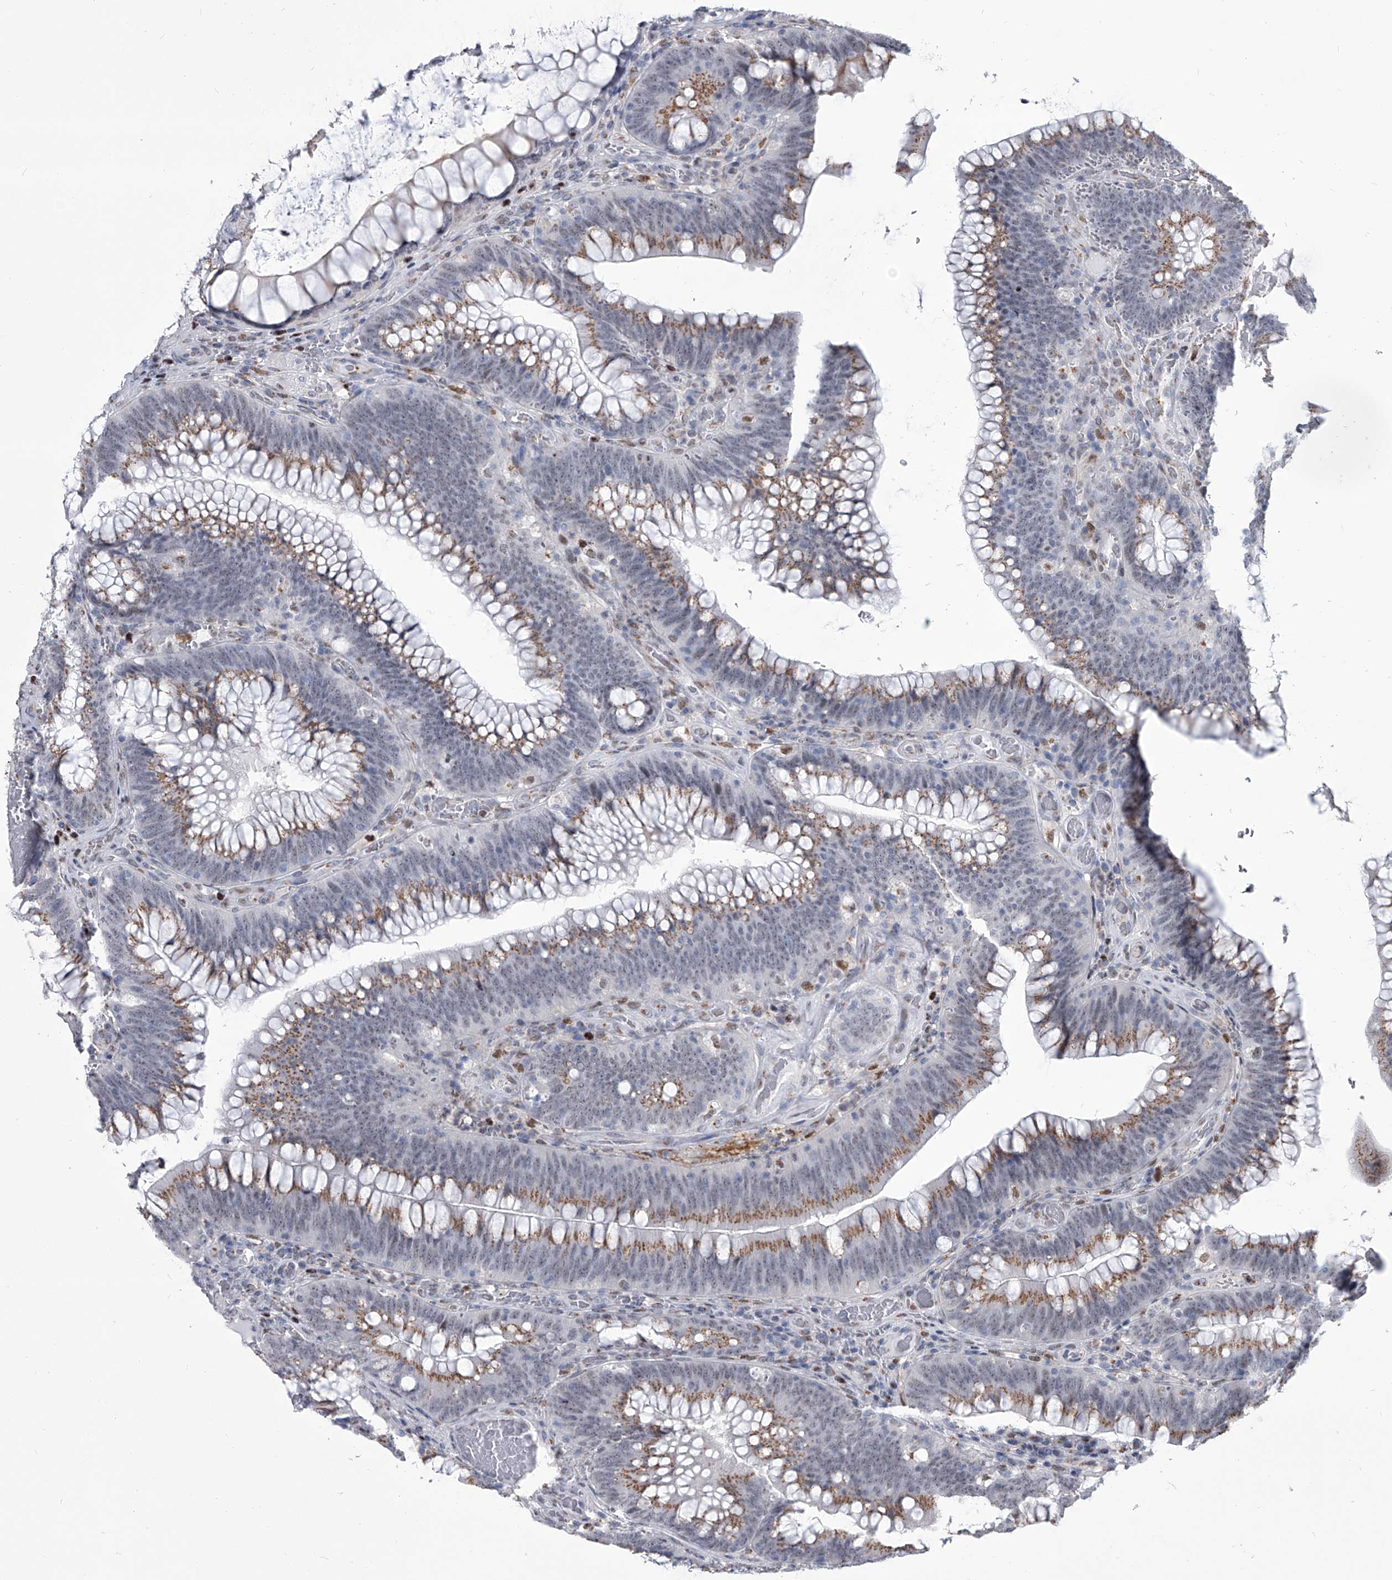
{"staining": {"intensity": "moderate", "quantity": ">75%", "location": "cytoplasmic/membranous"}, "tissue": "colorectal cancer", "cell_type": "Tumor cells", "image_type": "cancer", "snomed": [{"axis": "morphology", "description": "Normal tissue, NOS"}, {"axis": "topography", "description": "Colon"}], "caption": "DAB (3,3'-diaminobenzidine) immunohistochemical staining of colorectal cancer demonstrates moderate cytoplasmic/membranous protein expression in about >75% of tumor cells. The staining was performed using DAB (3,3'-diaminobenzidine) to visualize the protein expression in brown, while the nuclei were stained in blue with hematoxylin (Magnification: 20x).", "gene": "EVA1C", "patient": {"sex": "female", "age": 82}}